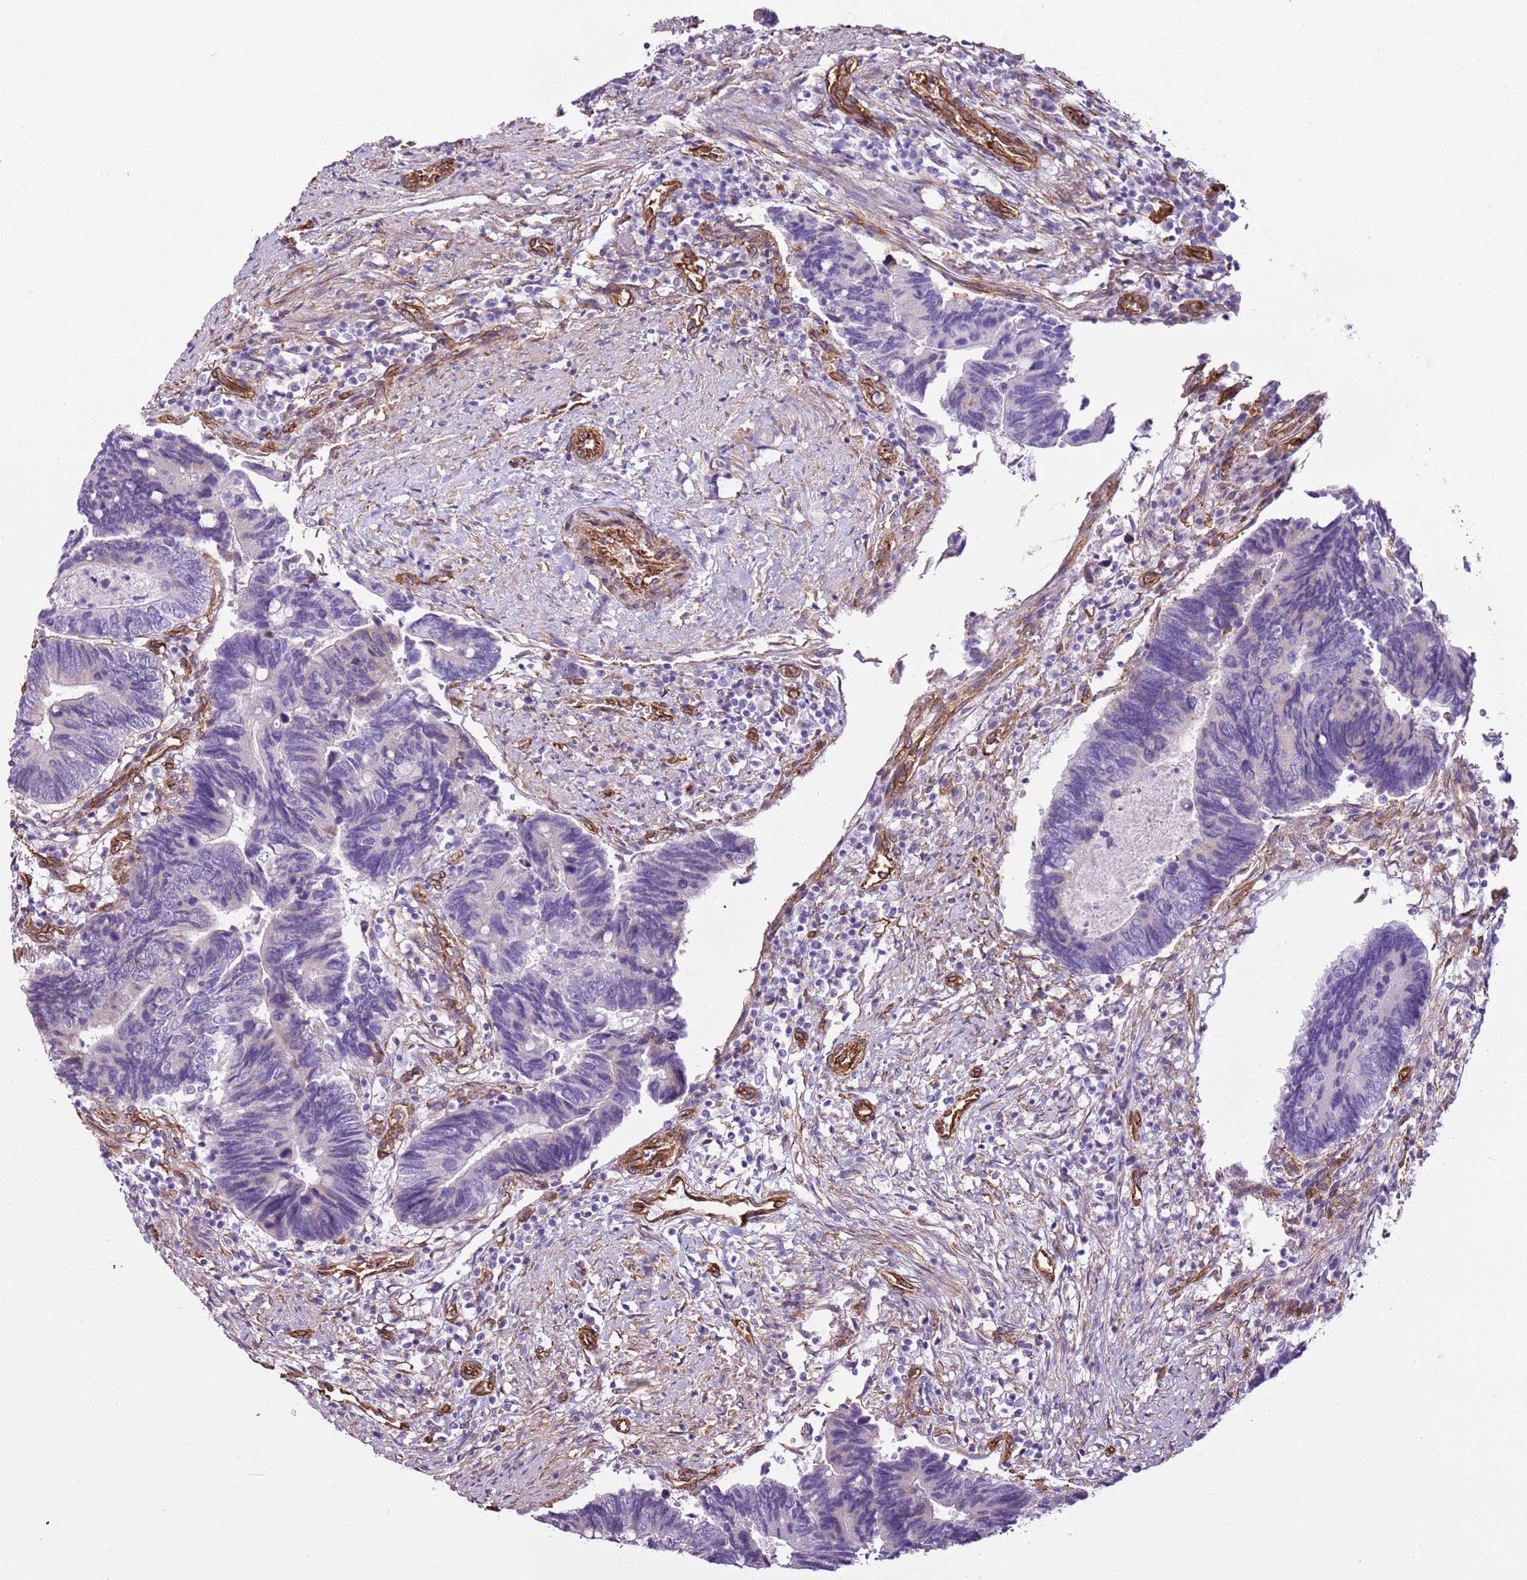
{"staining": {"intensity": "negative", "quantity": "none", "location": "none"}, "tissue": "colorectal cancer", "cell_type": "Tumor cells", "image_type": "cancer", "snomed": [{"axis": "morphology", "description": "Adenocarcinoma, NOS"}, {"axis": "topography", "description": "Colon"}], "caption": "An image of human colorectal adenocarcinoma is negative for staining in tumor cells. (Stains: DAB (3,3'-diaminobenzidine) IHC with hematoxylin counter stain, Microscopy: brightfield microscopy at high magnification).", "gene": "CTDSPL", "patient": {"sex": "male", "age": 87}}